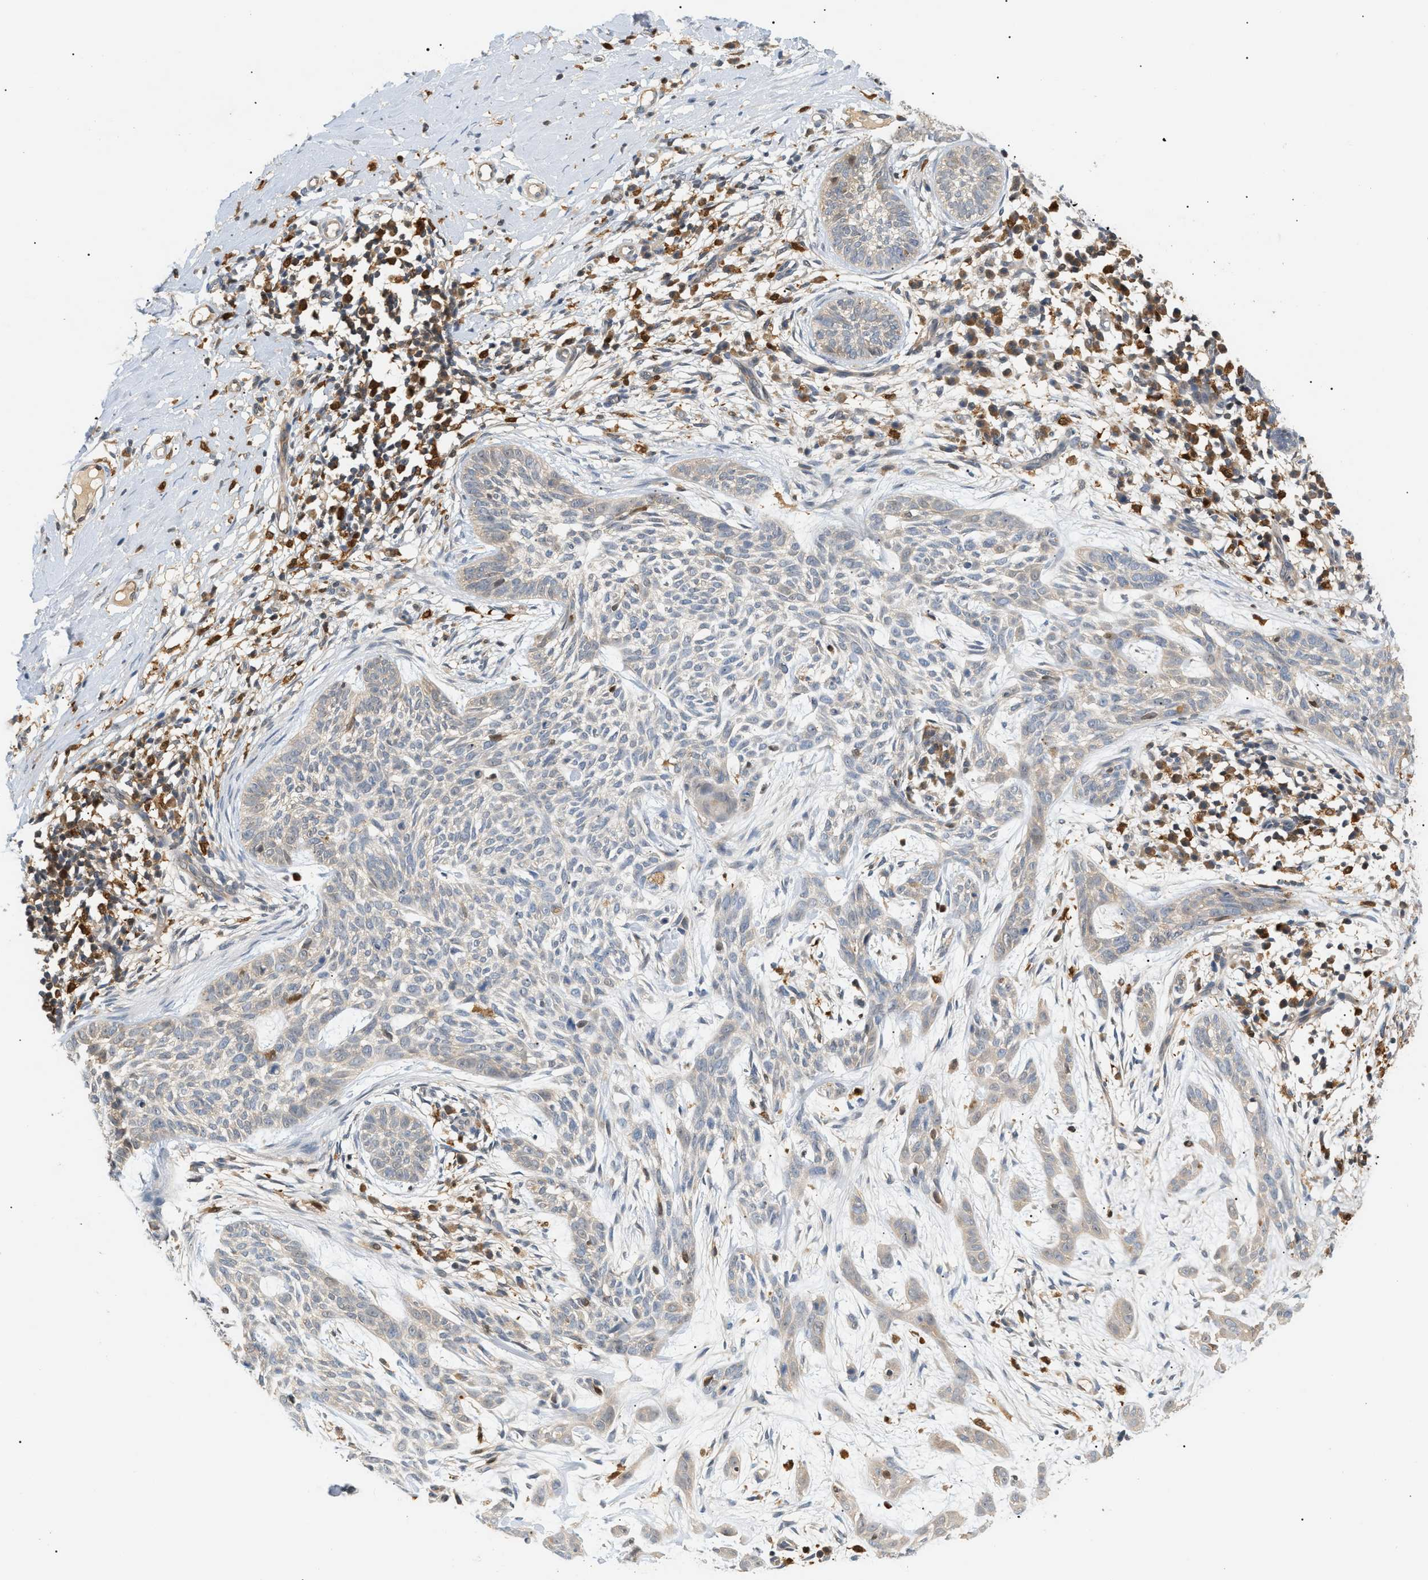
{"staining": {"intensity": "weak", "quantity": "<25%", "location": "cytoplasmic/membranous"}, "tissue": "skin cancer", "cell_type": "Tumor cells", "image_type": "cancer", "snomed": [{"axis": "morphology", "description": "Basal cell carcinoma"}, {"axis": "topography", "description": "Skin"}], "caption": "High magnification brightfield microscopy of skin cancer stained with DAB (brown) and counterstained with hematoxylin (blue): tumor cells show no significant expression.", "gene": "PYCARD", "patient": {"sex": "female", "age": 59}}